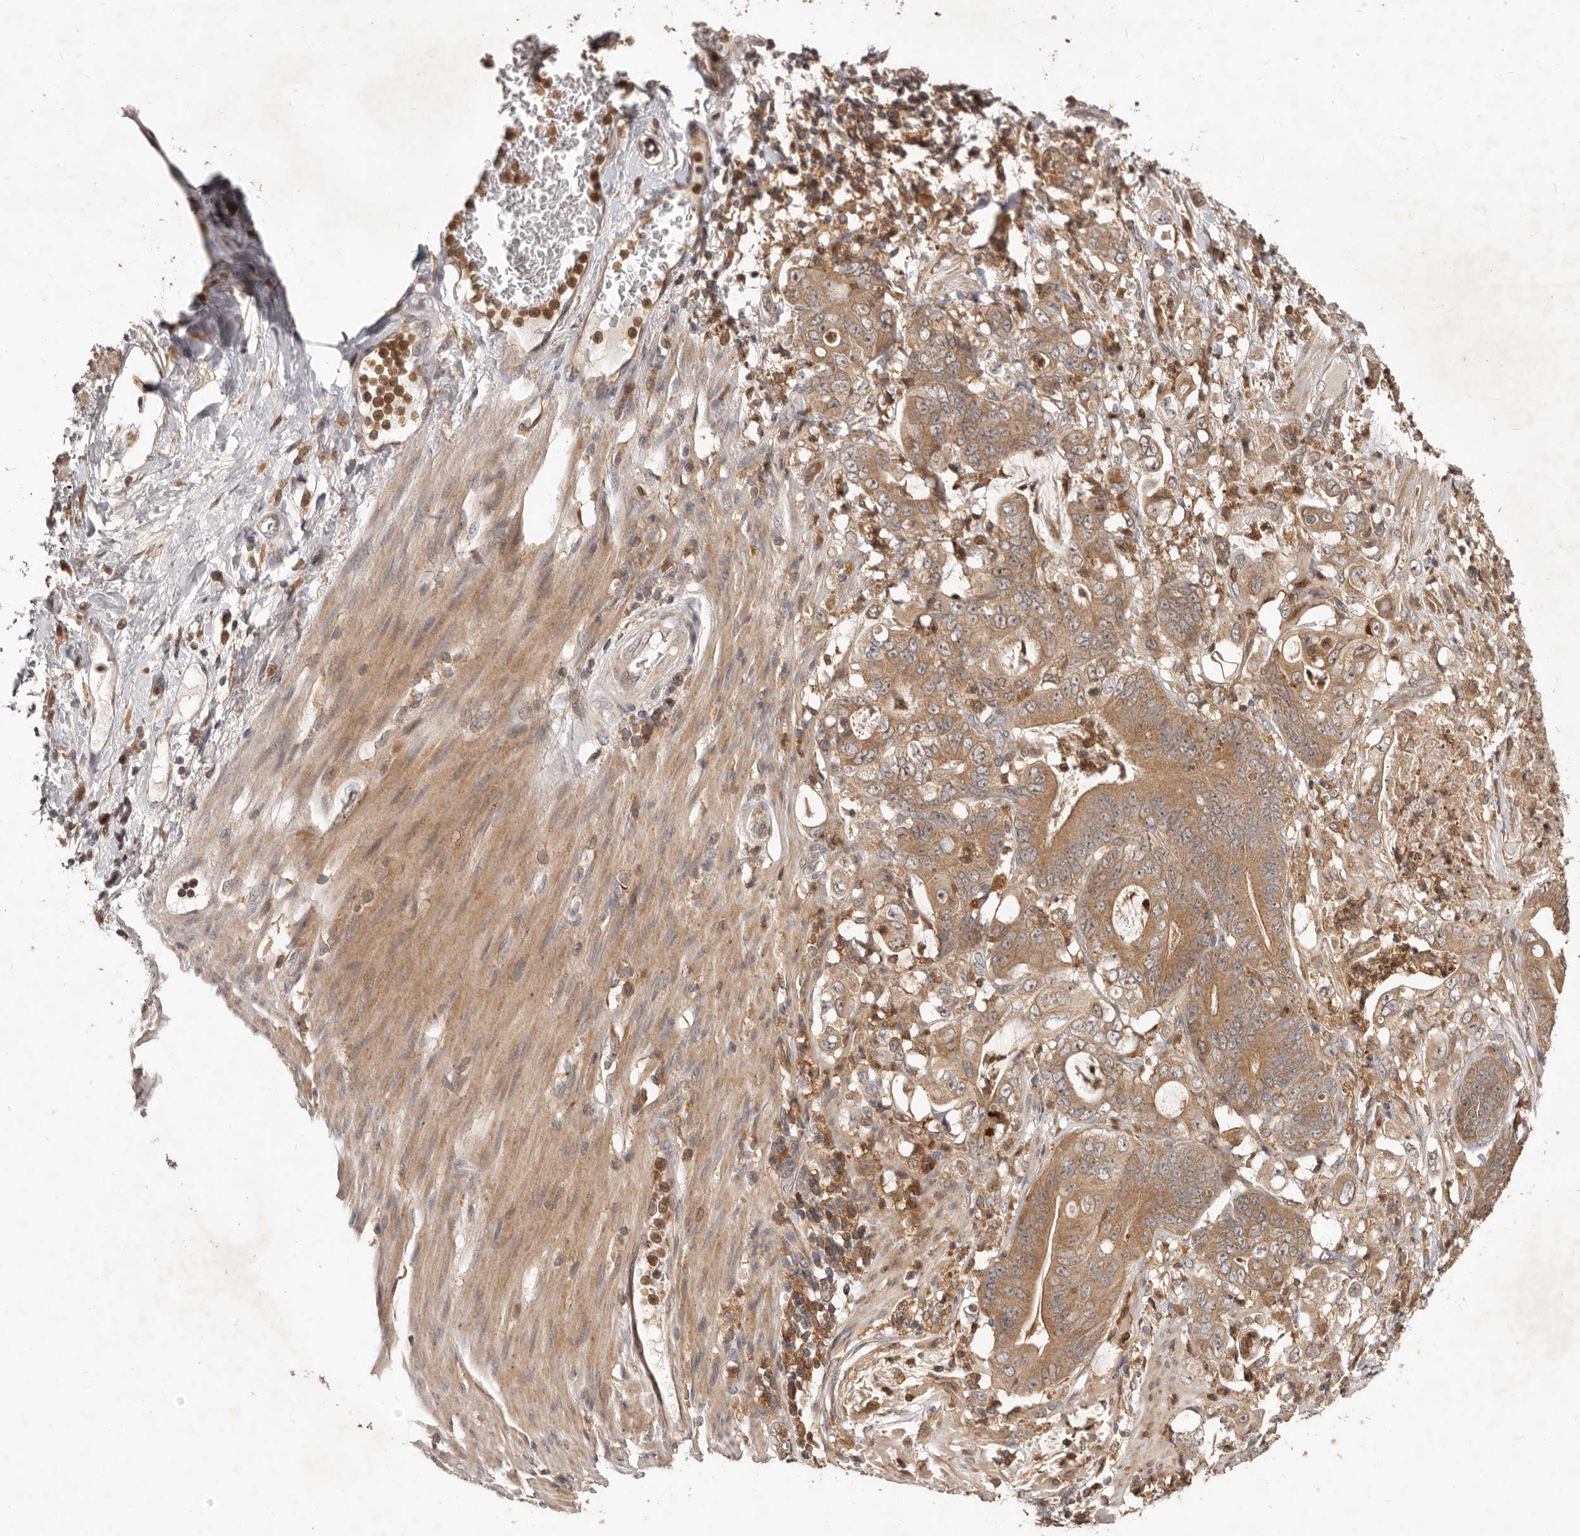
{"staining": {"intensity": "moderate", "quantity": ">75%", "location": "cytoplasmic/membranous"}, "tissue": "stomach cancer", "cell_type": "Tumor cells", "image_type": "cancer", "snomed": [{"axis": "morphology", "description": "Adenocarcinoma, NOS"}, {"axis": "topography", "description": "Stomach"}], "caption": "Adenocarcinoma (stomach) was stained to show a protein in brown. There is medium levels of moderate cytoplasmic/membranous positivity in approximately >75% of tumor cells.", "gene": "RNF187", "patient": {"sex": "female", "age": 73}}